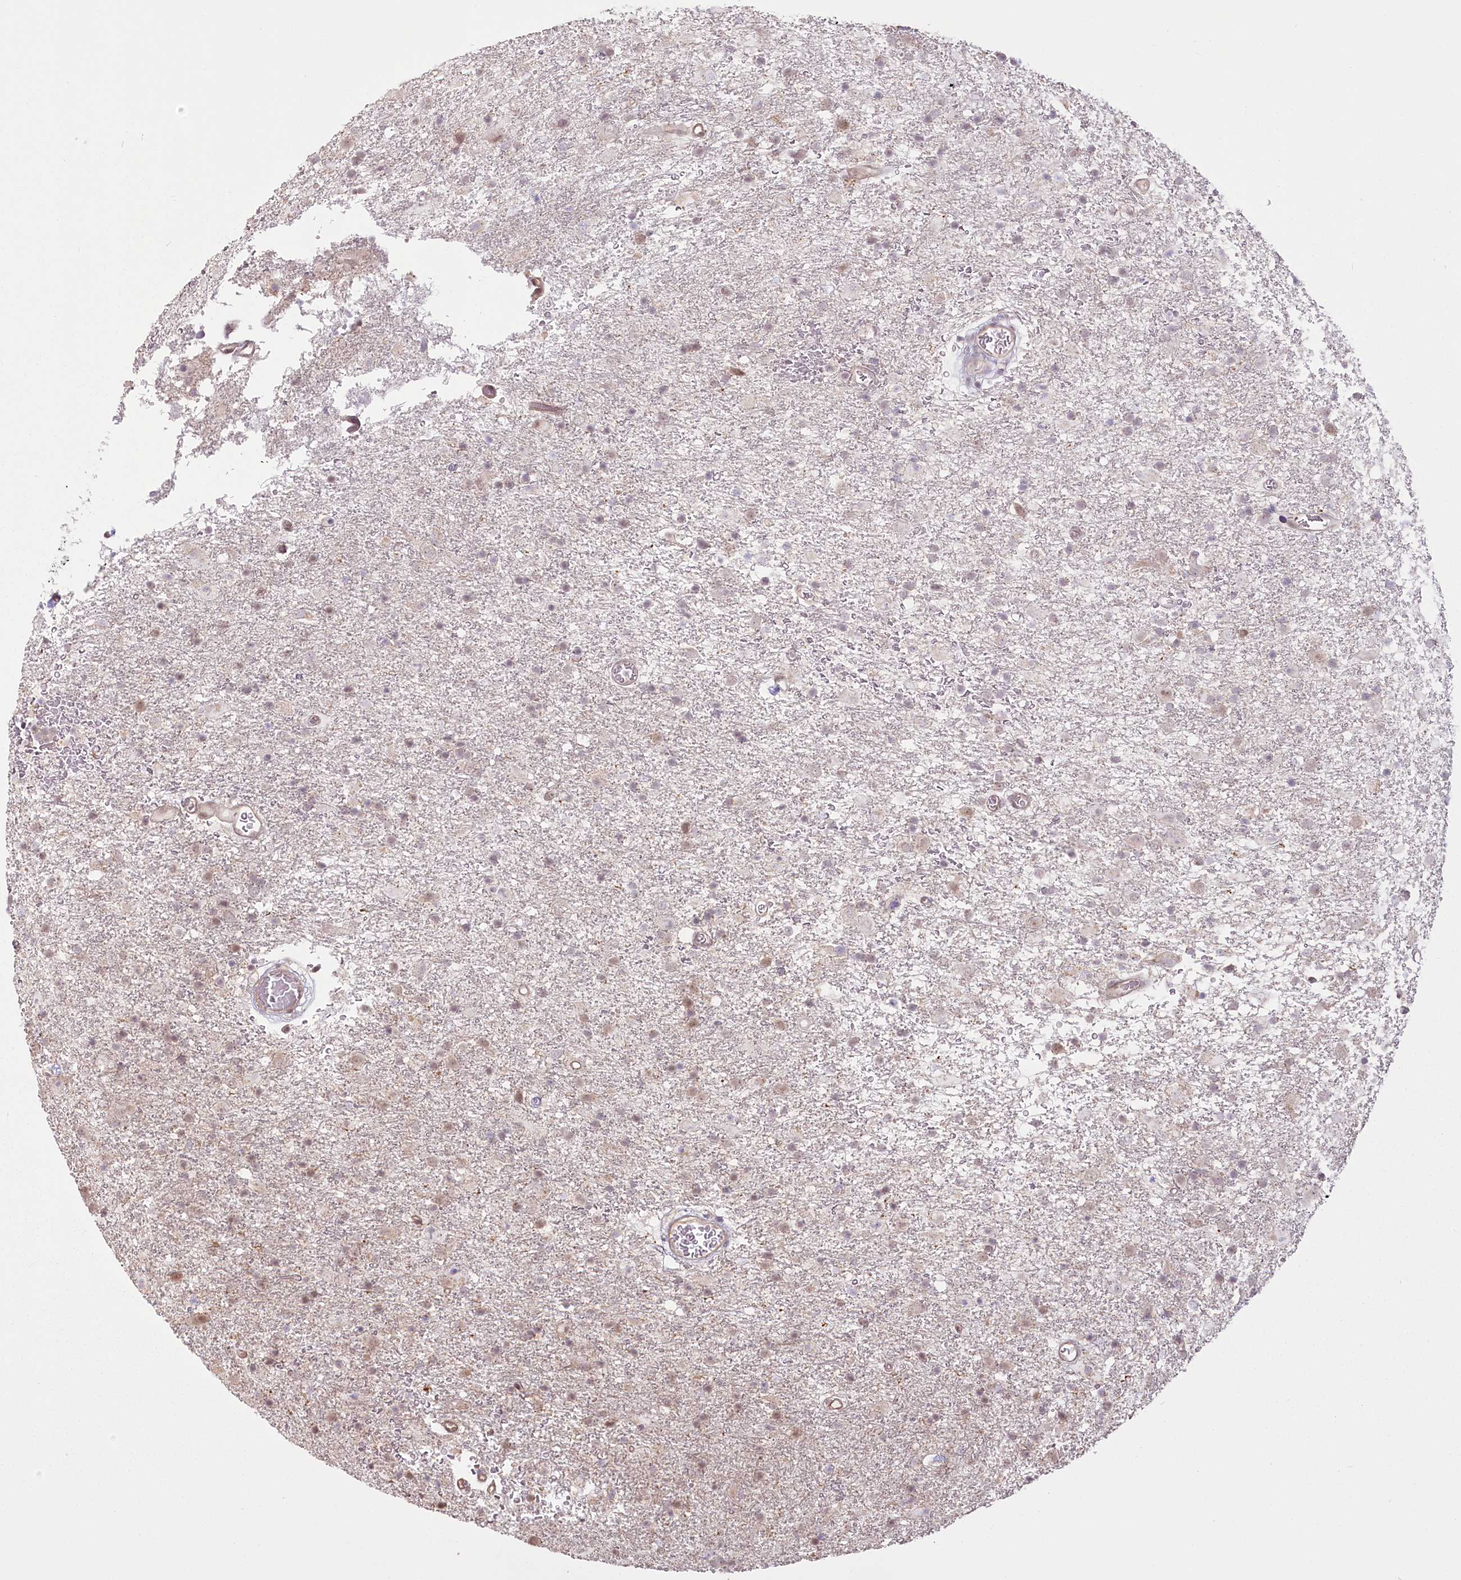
{"staining": {"intensity": "weak", "quantity": ">75%", "location": "cytoplasmic/membranous,nuclear"}, "tissue": "glioma", "cell_type": "Tumor cells", "image_type": "cancer", "snomed": [{"axis": "morphology", "description": "Glioma, malignant, Low grade"}, {"axis": "topography", "description": "Brain"}], "caption": "The histopathology image exhibits staining of malignant glioma (low-grade), revealing weak cytoplasmic/membranous and nuclear protein staining (brown color) within tumor cells.", "gene": "R3HDM2", "patient": {"sex": "male", "age": 65}}